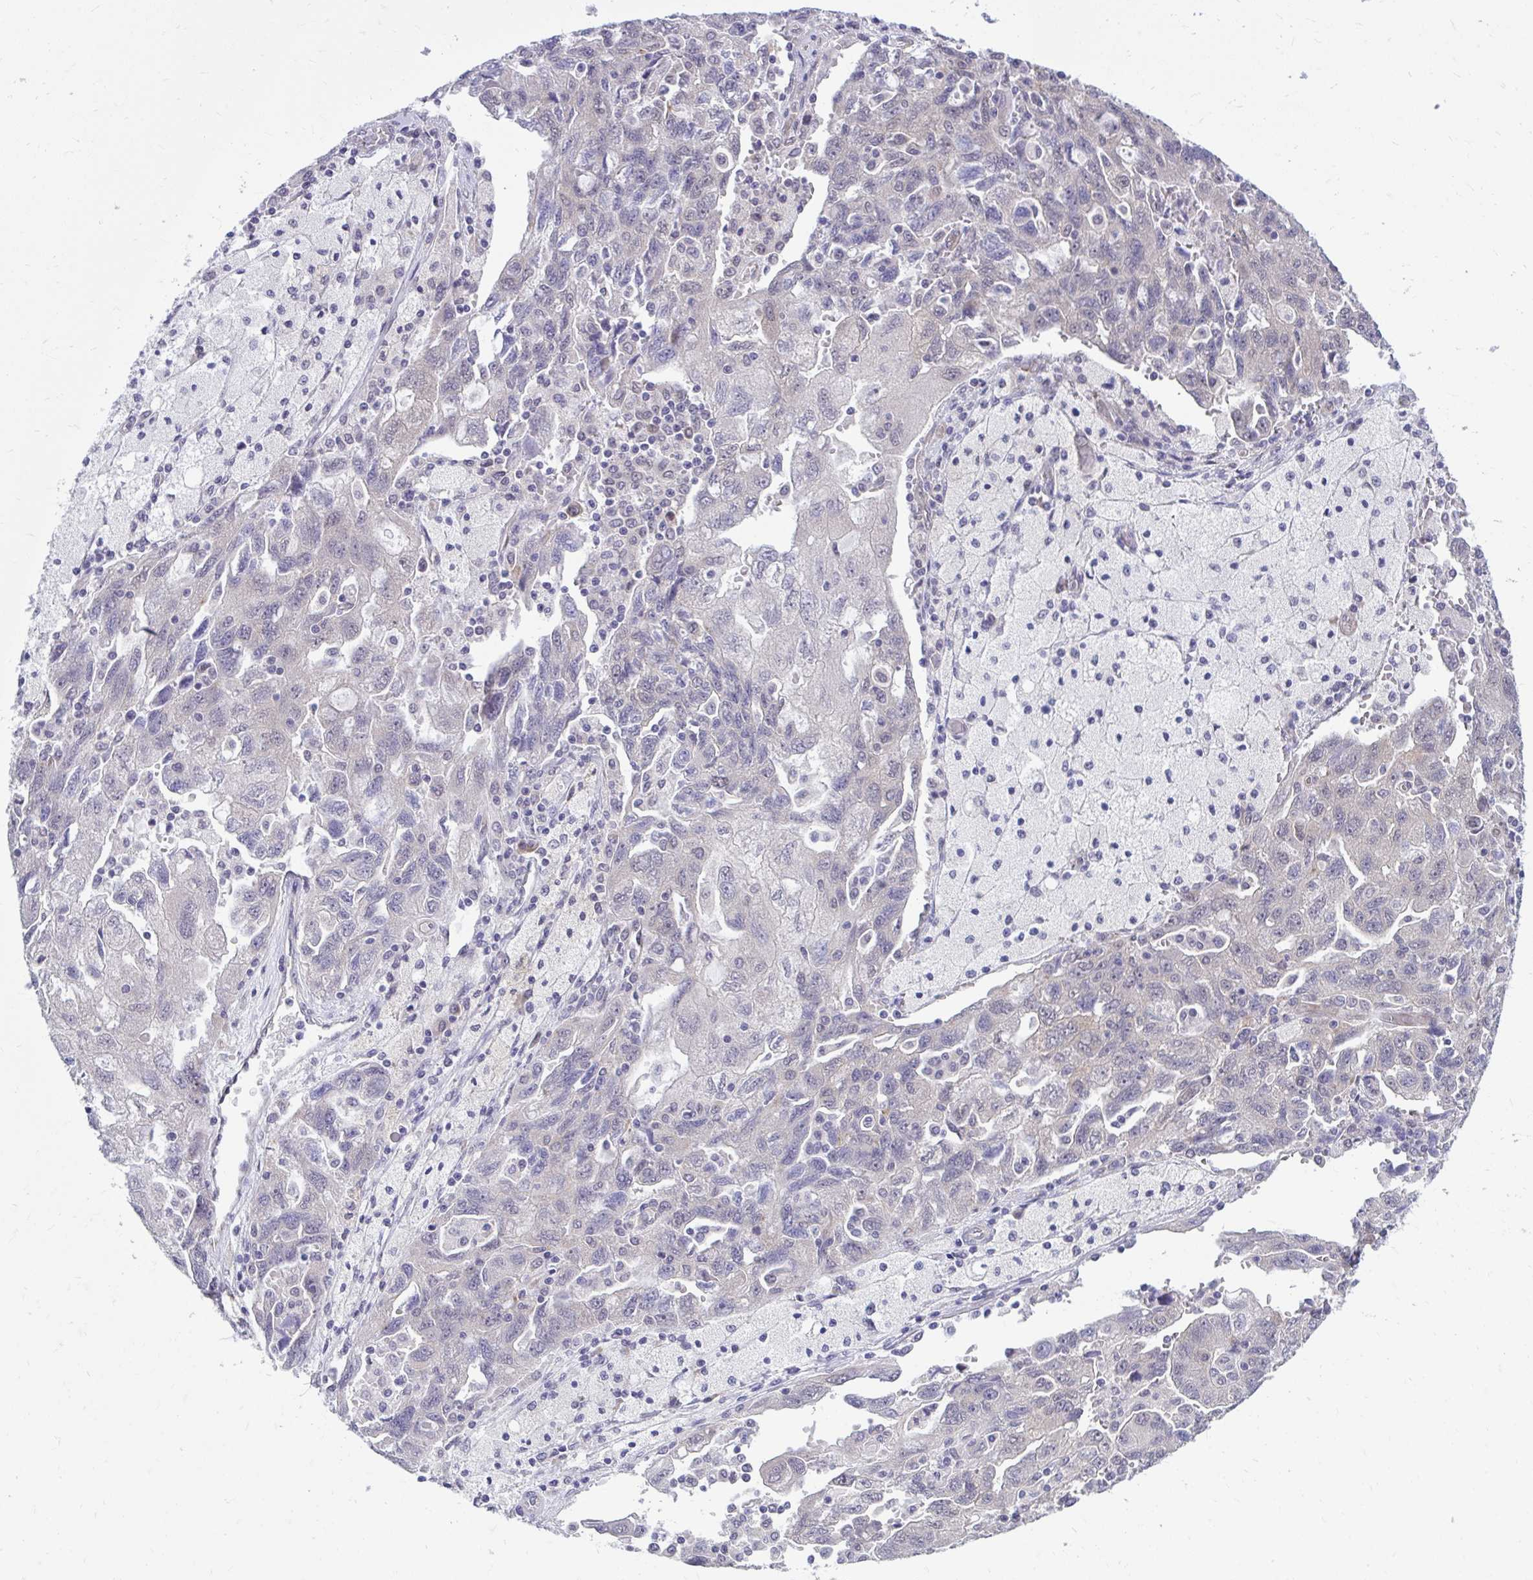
{"staining": {"intensity": "negative", "quantity": "none", "location": "none"}, "tissue": "ovarian cancer", "cell_type": "Tumor cells", "image_type": "cancer", "snomed": [{"axis": "morphology", "description": "Carcinoma, NOS"}, {"axis": "morphology", "description": "Cystadenocarcinoma, serous, NOS"}, {"axis": "topography", "description": "Ovary"}], "caption": "There is no significant expression in tumor cells of ovarian cancer.", "gene": "SELENON", "patient": {"sex": "female", "age": 69}}